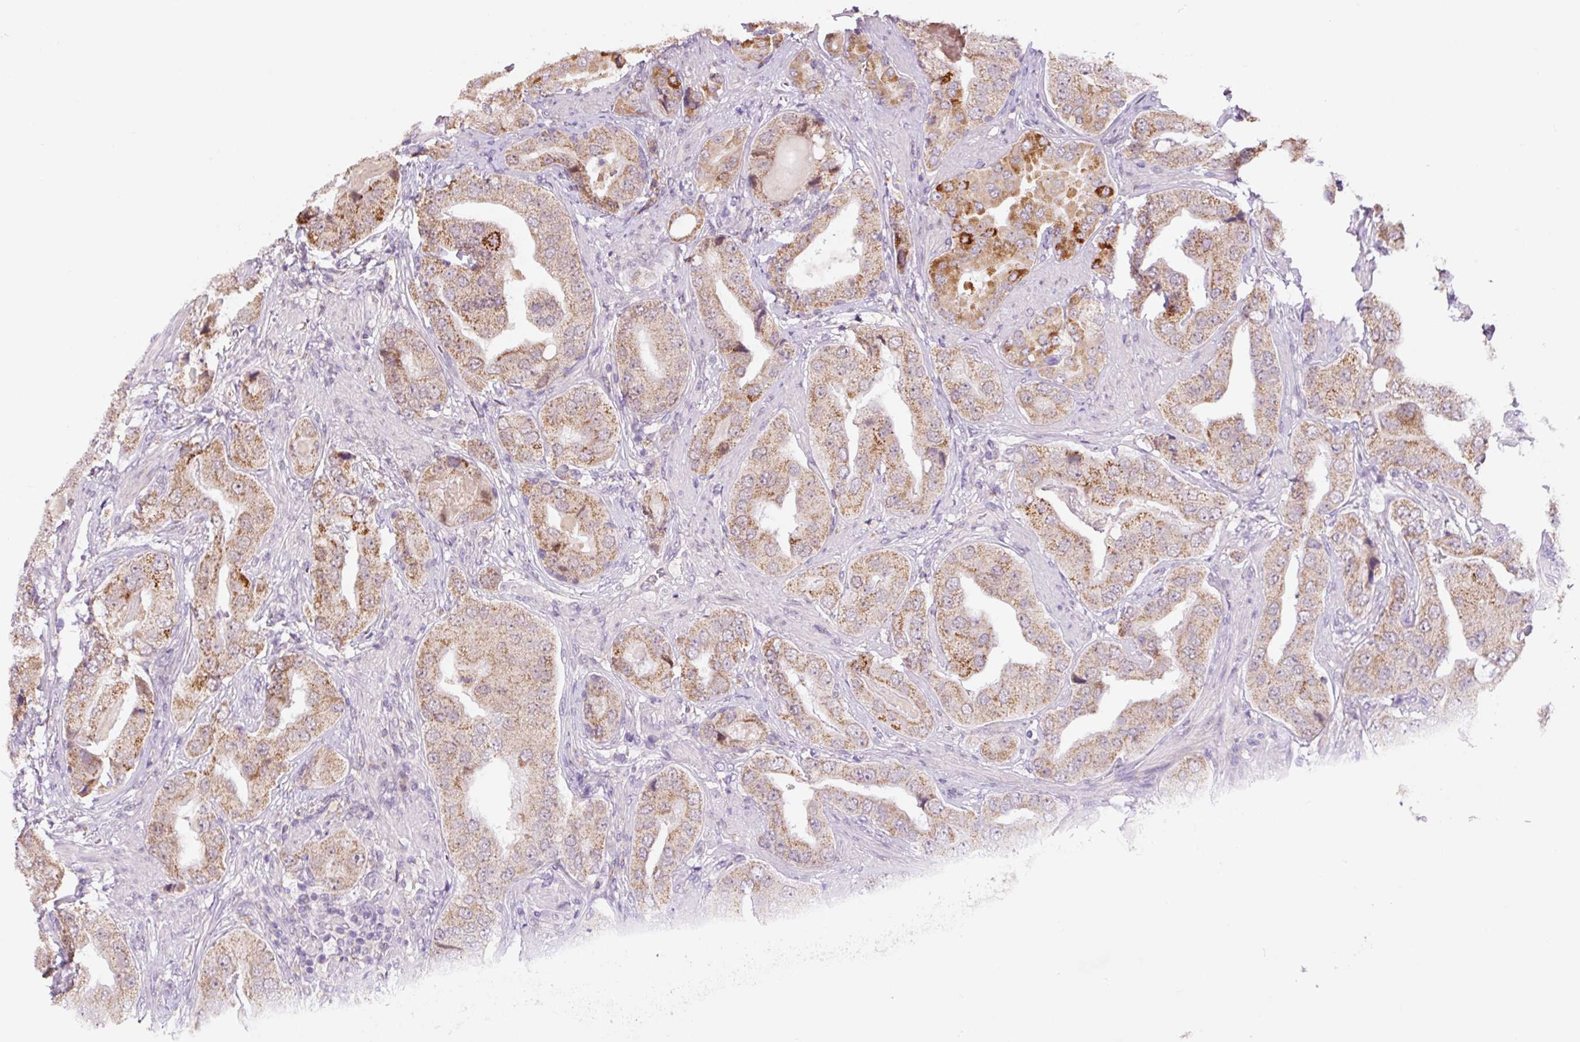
{"staining": {"intensity": "moderate", "quantity": "25%-75%", "location": "cytoplasmic/membranous"}, "tissue": "prostate cancer", "cell_type": "Tumor cells", "image_type": "cancer", "snomed": [{"axis": "morphology", "description": "Adenocarcinoma, High grade"}, {"axis": "topography", "description": "Prostate"}], "caption": "Tumor cells reveal medium levels of moderate cytoplasmic/membranous expression in about 25%-75% of cells in human prostate cancer (adenocarcinoma (high-grade)).", "gene": "PCK2", "patient": {"sex": "male", "age": 63}}